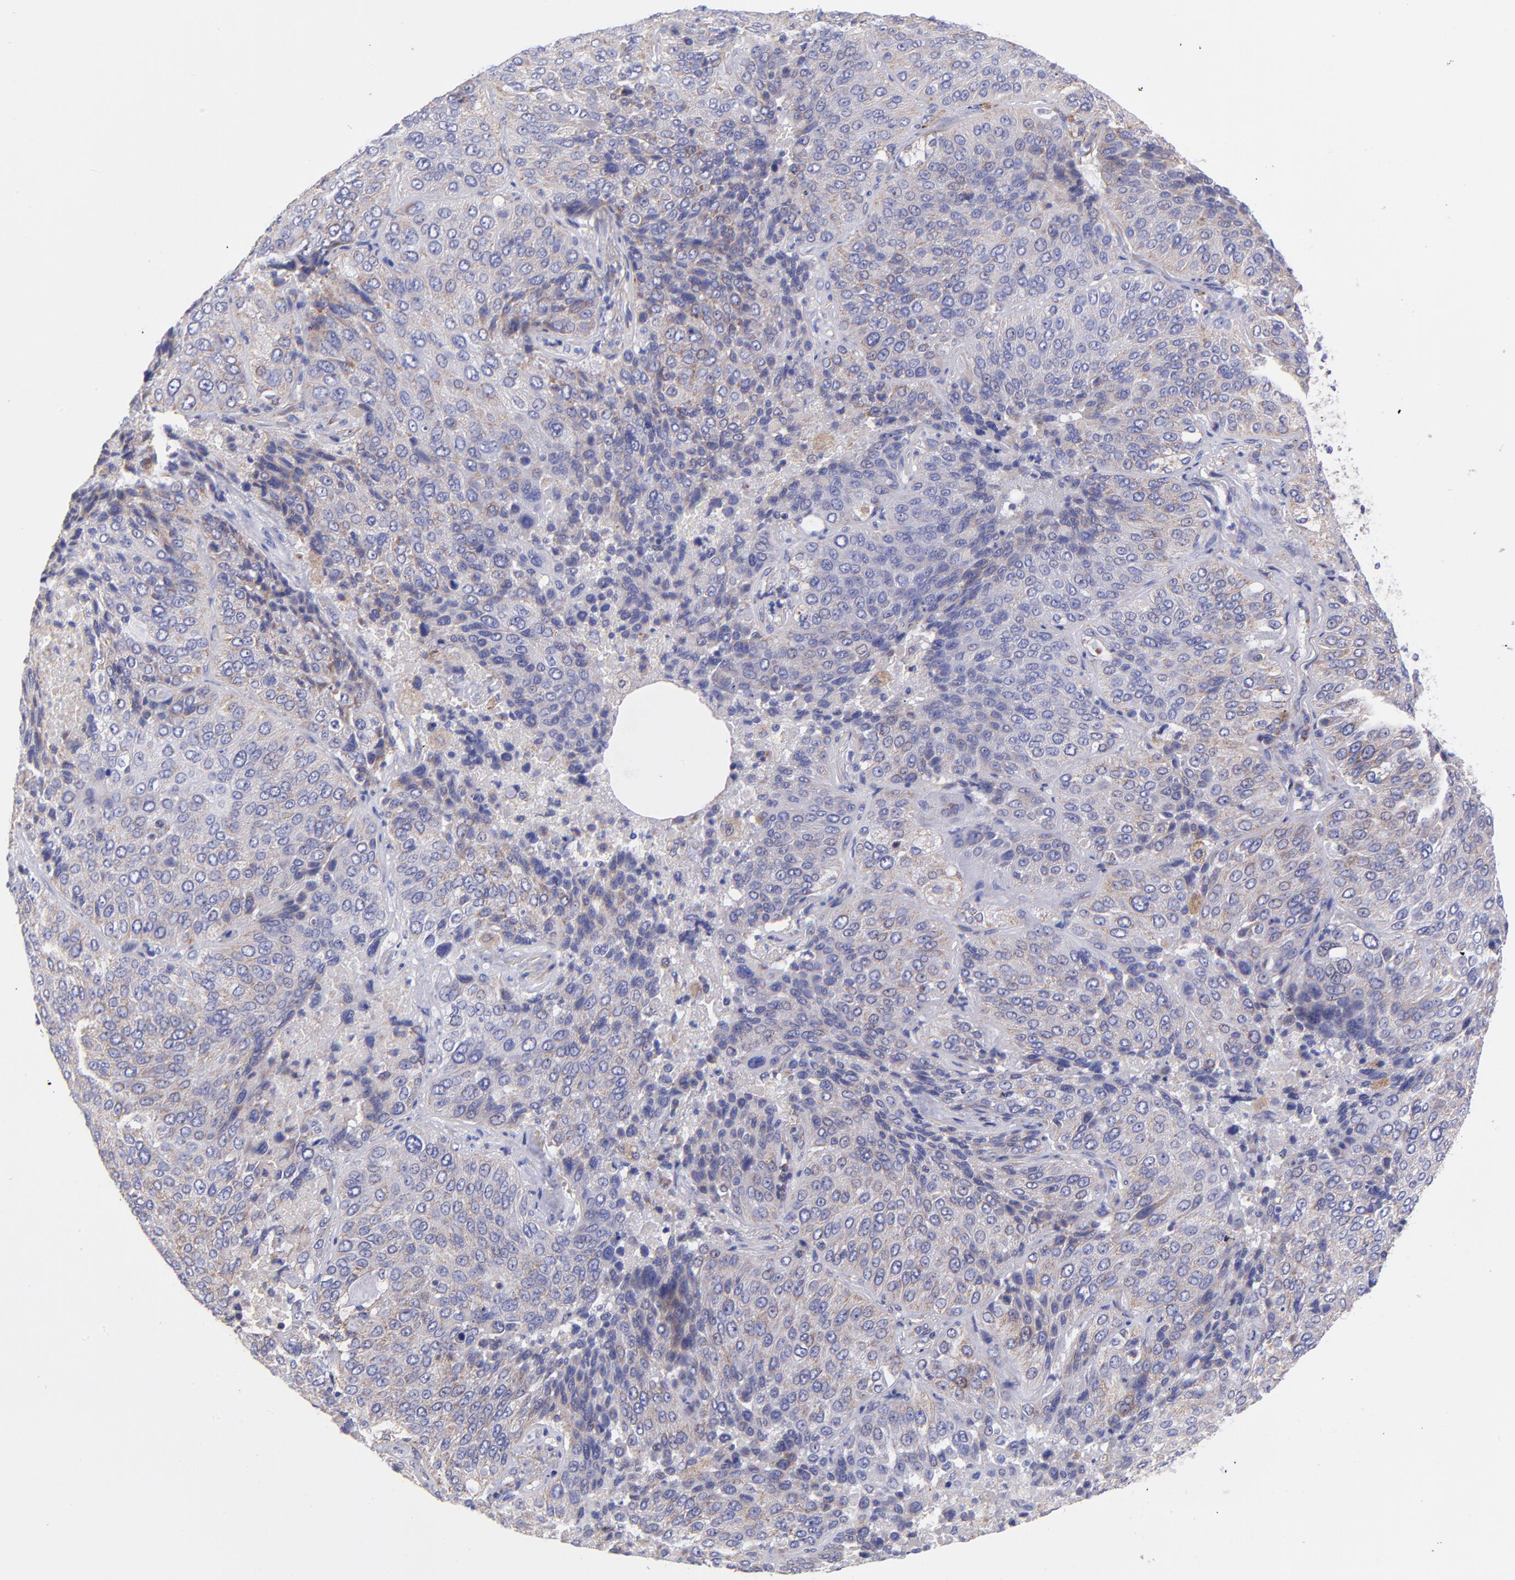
{"staining": {"intensity": "weak", "quantity": "25%-75%", "location": "cytoplasmic/membranous"}, "tissue": "lung cancer", "cell_type": "Tumor cells", "image_type": "cancer", "snomed": [{"axis": "morphology", "description": "Squamous cell carcinoma, NOS"}, {"axis": "topography", "description": "Lung"}], "caption": "Lung cancer stained for a protein (brown) shows weak cytoplasmic/membranous positive staining in approximately 25%-75% of tumor cells.", "gene": "NDUFB7", "patient": {"sex": "male", "age": 54}}